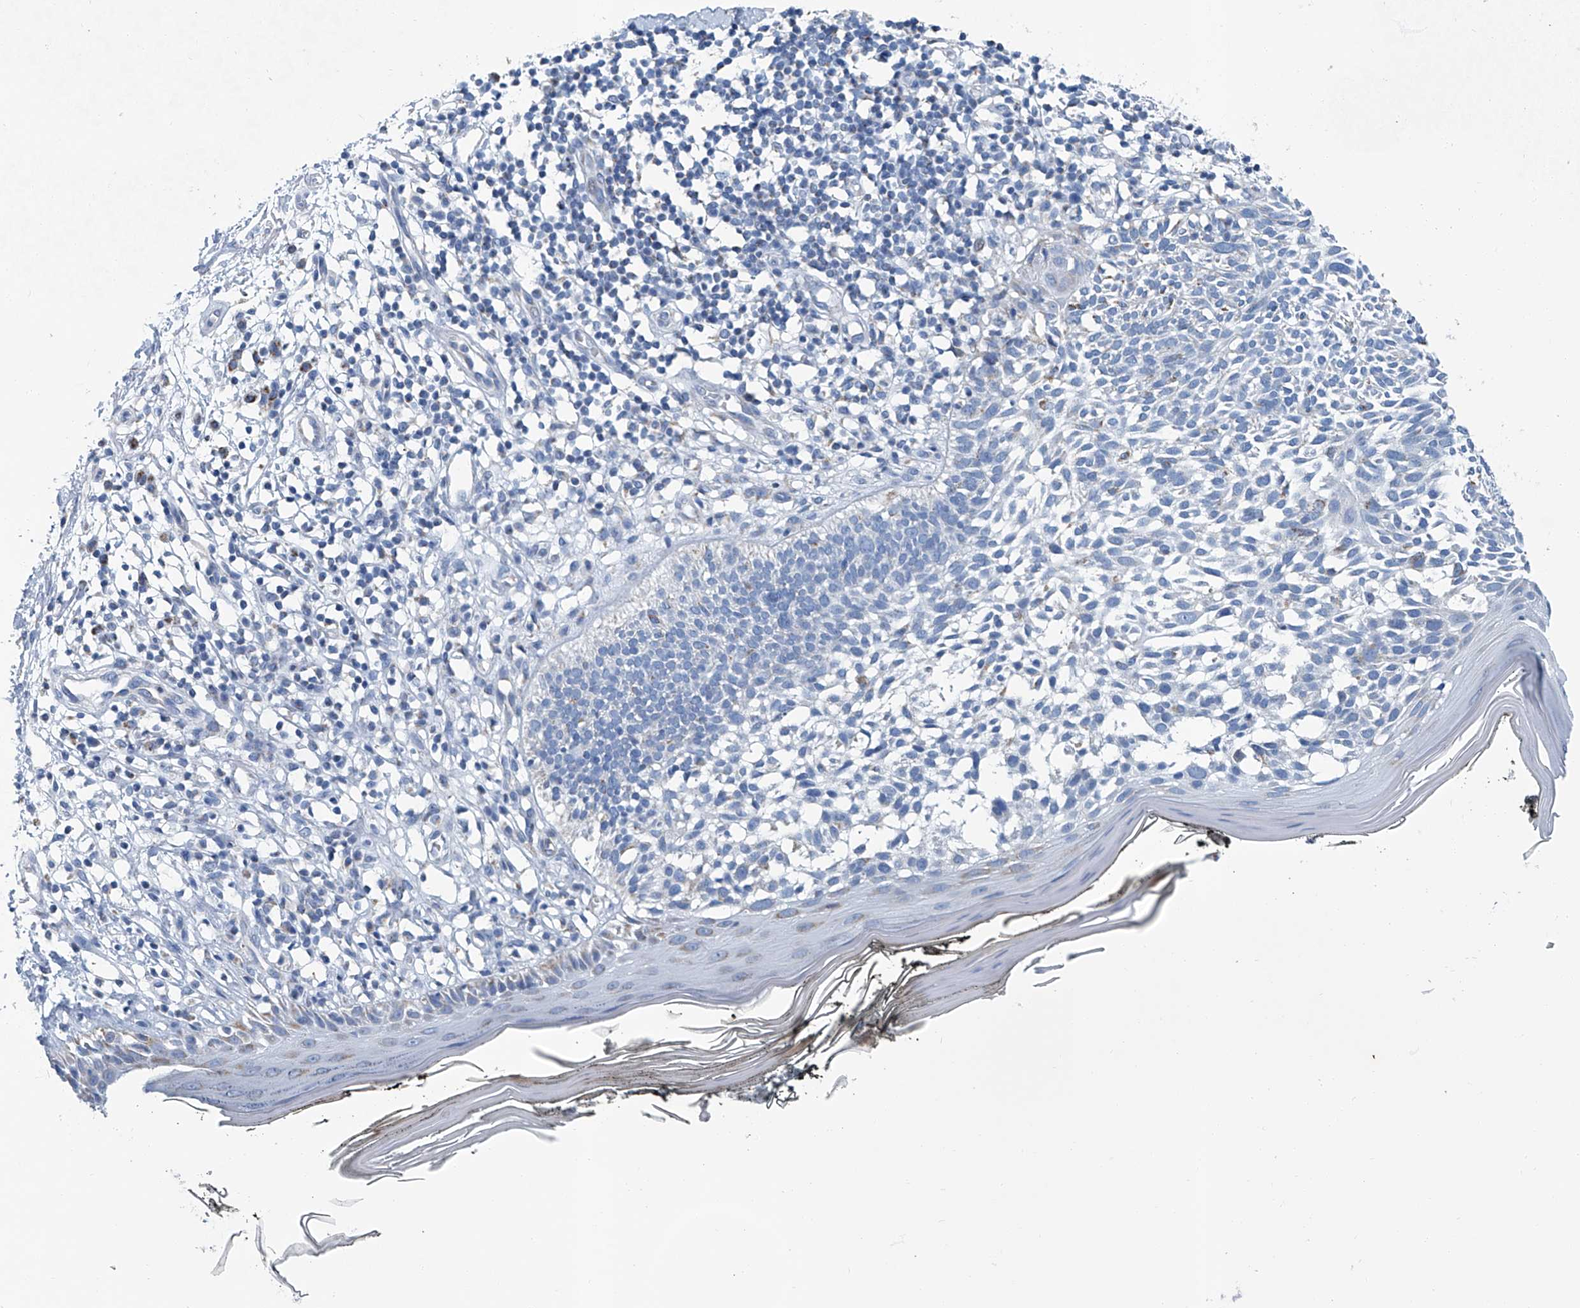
{"staining": {"intensity": "negative", "quantity": "none", "location": "none"}, "tissue": "skin cancer", "cell_type": "Tumor cells", "image_type": "cancer", "snomed": [{"axis": "morphology", "description": "Basal cell carcinoma"}, {"axis": "topography", "description": "Skin"}], "caption": "High power microscopy image of an immunohistochemistry (IHC) photomicrograph of skin basal cell carcinoma, revealing no significant staining in tumor cells.", "gene": "MT-ND1", "patient": {"sex": "female", "age": 64}}